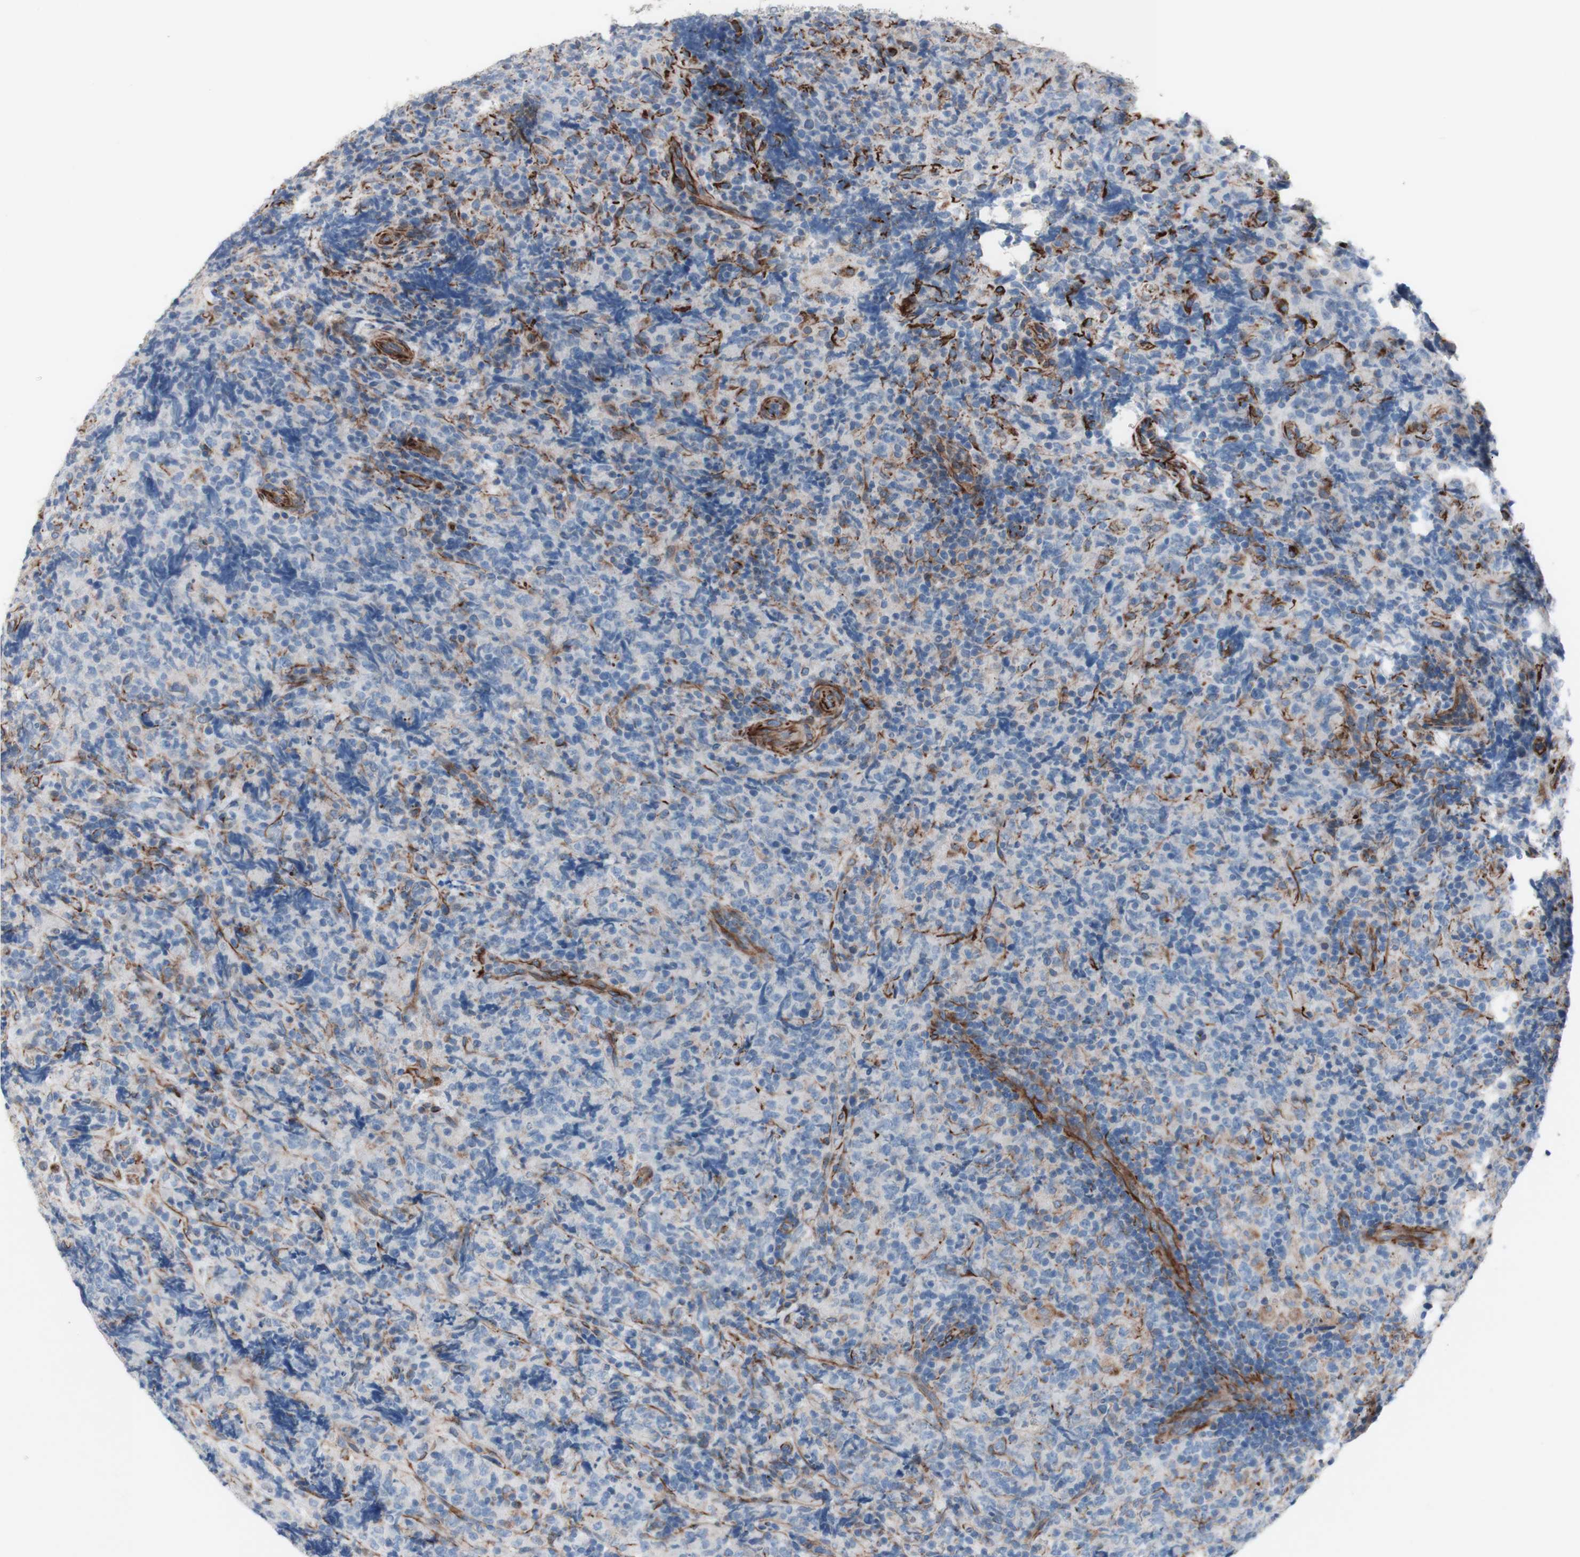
{"staining": {"intensity": "negative", "quantity": "none", "location": "none"}, "tissue": "lymphoma", "cell_type": "Tumor cells", "image_type": "cancer", "snomed": [{"axis": "morphology", "description": "Malignant lymphoma, non-Hodgkin's type, High grade"}, {"axis": "topography", "description": "Tonsil"}], "caption": "The immunohistochemistry micrograph has no significant staining in tumor cells of lymphoma tissue.", "gene": "AGPAT5", "patient": {"sex": "female", "age": 36}}